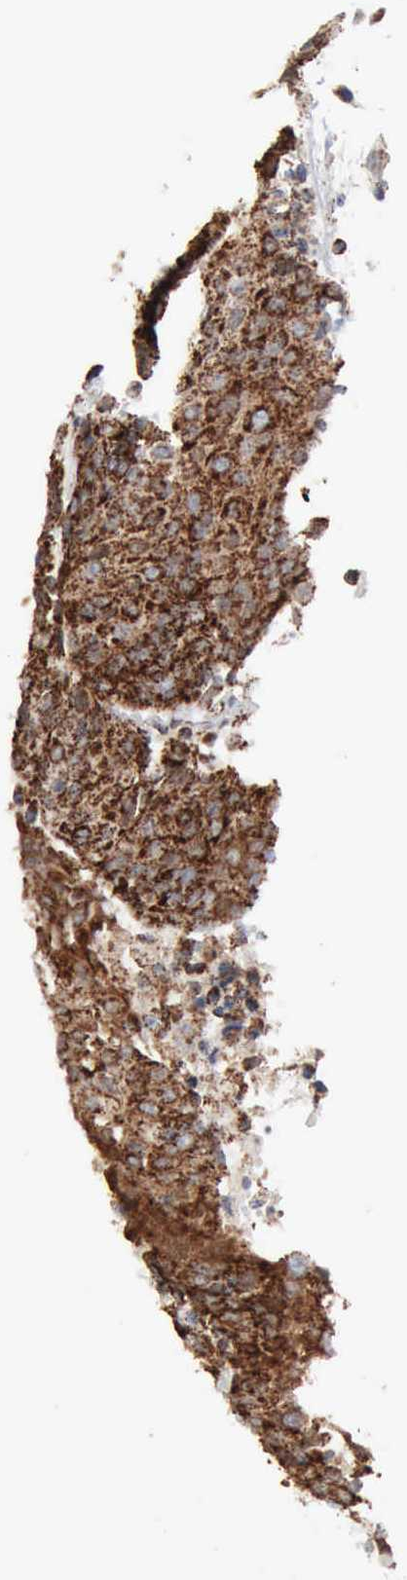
{"staining": {"intensity": "strong", "quantity": ">75%", "location": "cytoplasmic/membranous"}, "tissue": "urothelial cancer", "cell_type": "Tumor cells", "image_type": "cancer", "snomed": [{"axis": "morphology", "description": "Urothelial carcinoma, High grade"}, {"axis": "topography", "description": "Urinary bladder"}], "caption": "High-grade urothelial carcinoma tissue shows strong cytoplasmic/membranous positivity in approximately >75% of tumor cells The staining is performed using DAB brown chromogen to label protein expression. The nuclei are counter-stained blue using hematoxylin.", "gene": "ACO2", "patient": {"sex": "female", "age": 85}}